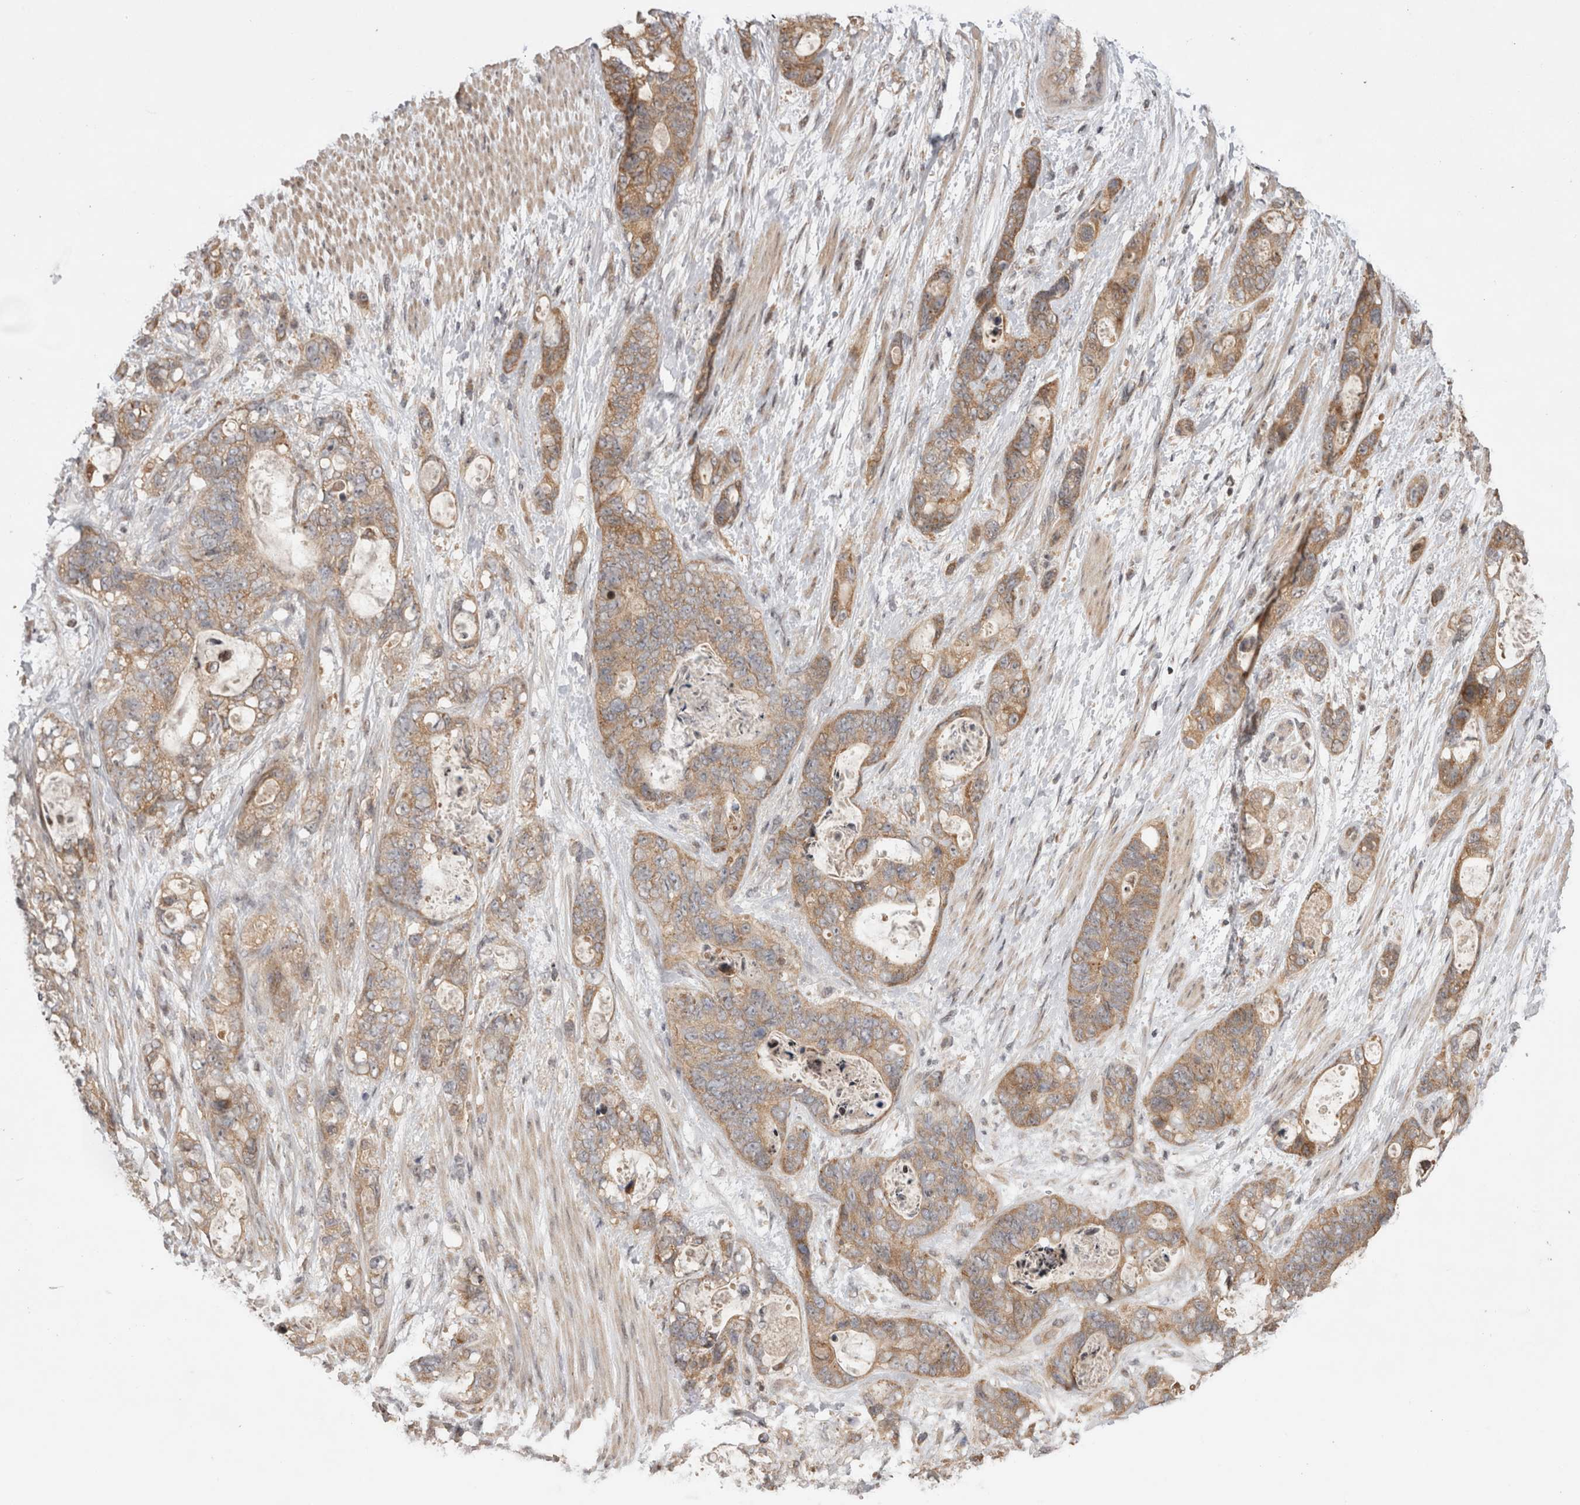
{"staining": {"intensity": "moderate", "quantity": ">75%", "location": "cytoplasmic/membranous"}, "tissue": "stomach cancer", "cell_type": "Tumor cells", "image_type": "cancer", "snomed": [{"axis": "morphology", "description": "Normal tissue, NOS"}, {"axis": "morphology", "description": "Adenocarcinoma, NOS"}, {"axis": "topography", "description": "Stomach"}], "caption": "Immunohistochemical staining of stomach adenocarcinoma displays moderate cytoplasmic/membranous protein positivity in approximately >75% of tumor cells.", "gene": "EIF2AK1", "patient": {"sex": "female", "age": 89}}